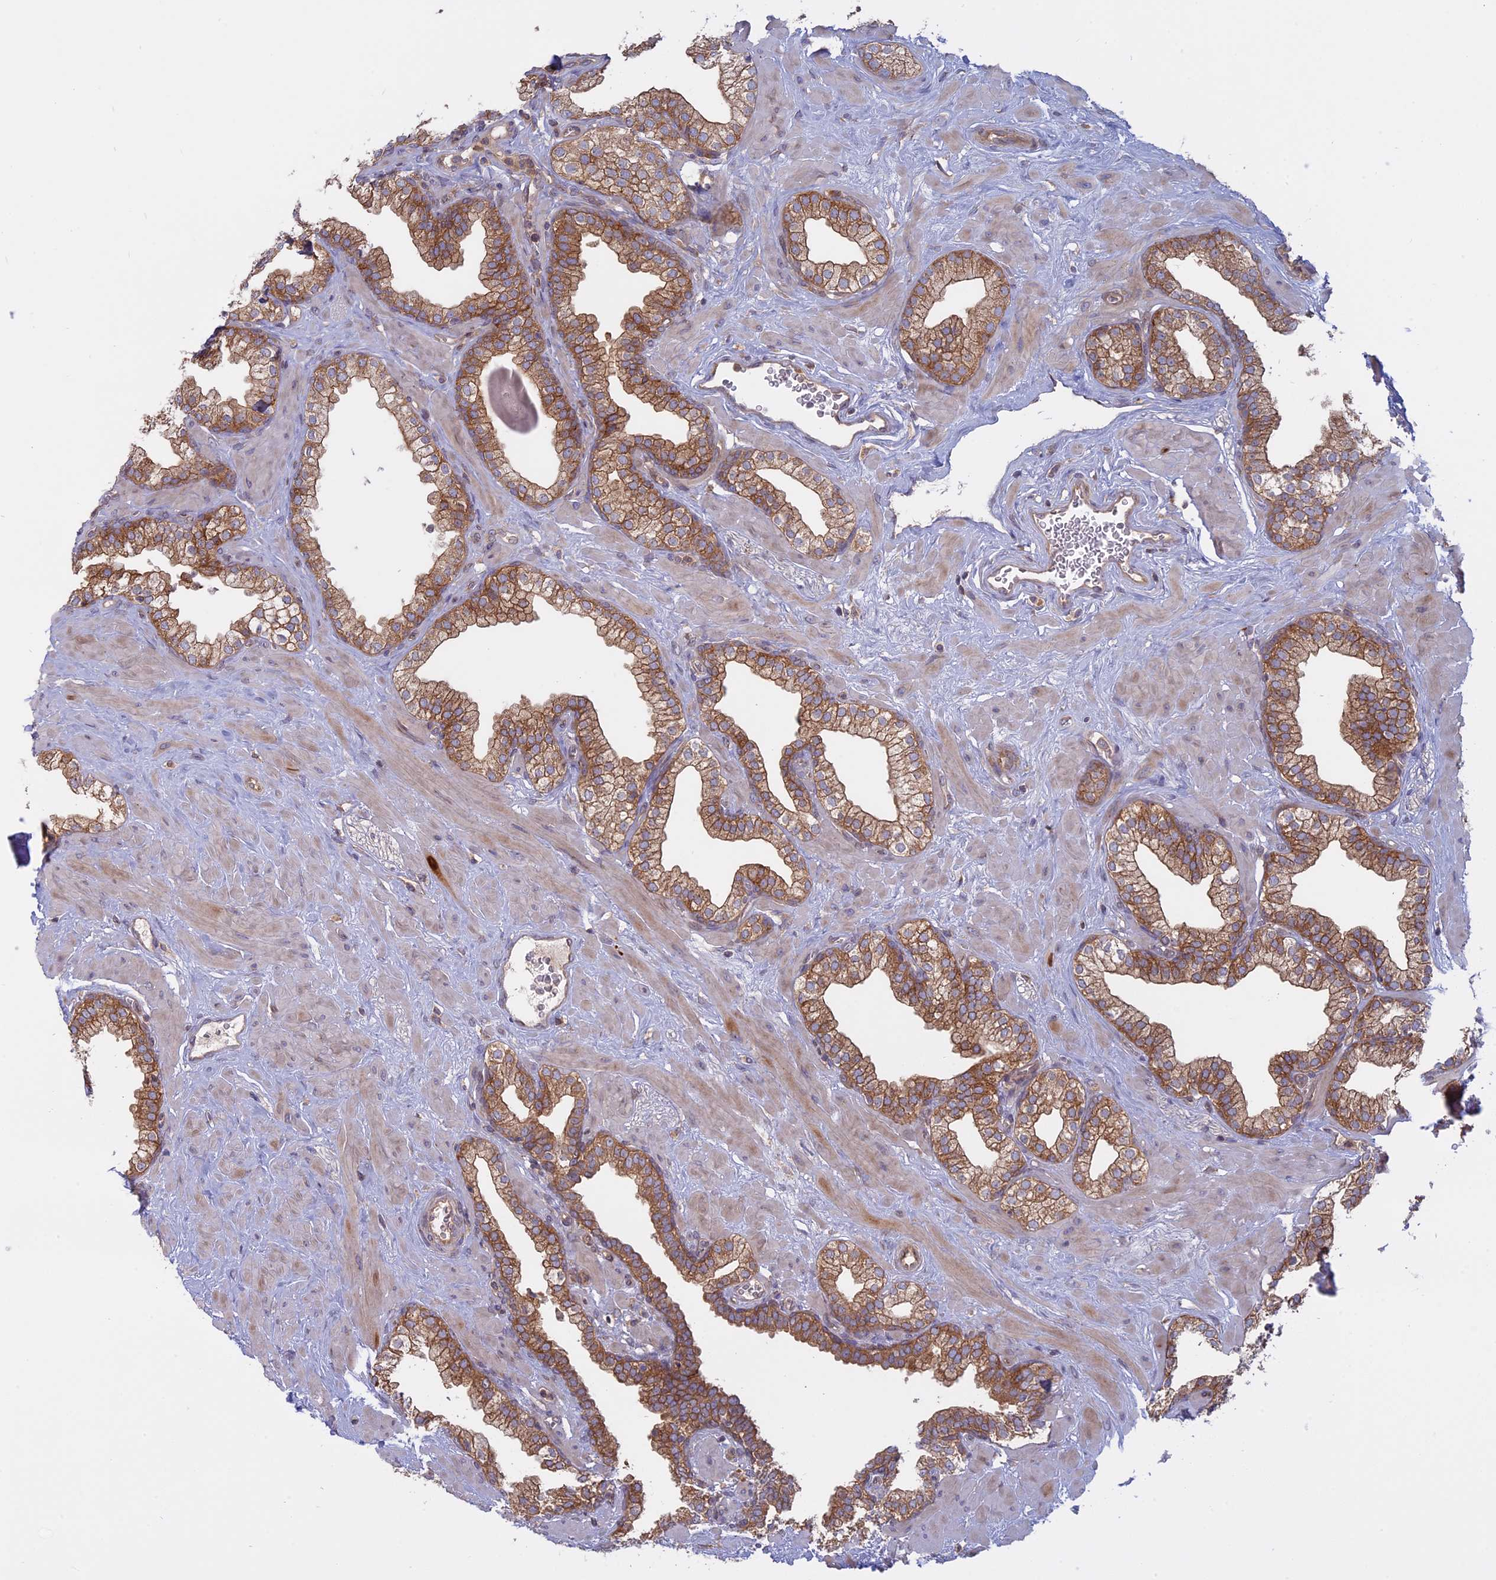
{"staining": {"intensity": "moderate", "quantity": ">75%", "location": "cytoplasmic/membranous"}, "tissue": "prostate", "cell_type": "Glandular cells", "image_type": "normal", "snomed": [{"axis": "morphology", "description": "Normal tissue, NOS"}, {"axis": "morphology", "description": "Urothelial carcinoma, Low grade"}, {"axis": "topography", "description": "Urinary bladder"}, {"axis": "topography", "description": "Prostate"}], "caption": "Human prostate stained with a brown dye demonstrates moderate cytoplasmic/membranous positive positivity in approximately >75% of glandular cells.", "gene": "TMEM208", "patient": {"sex": "male", "age": 60}}